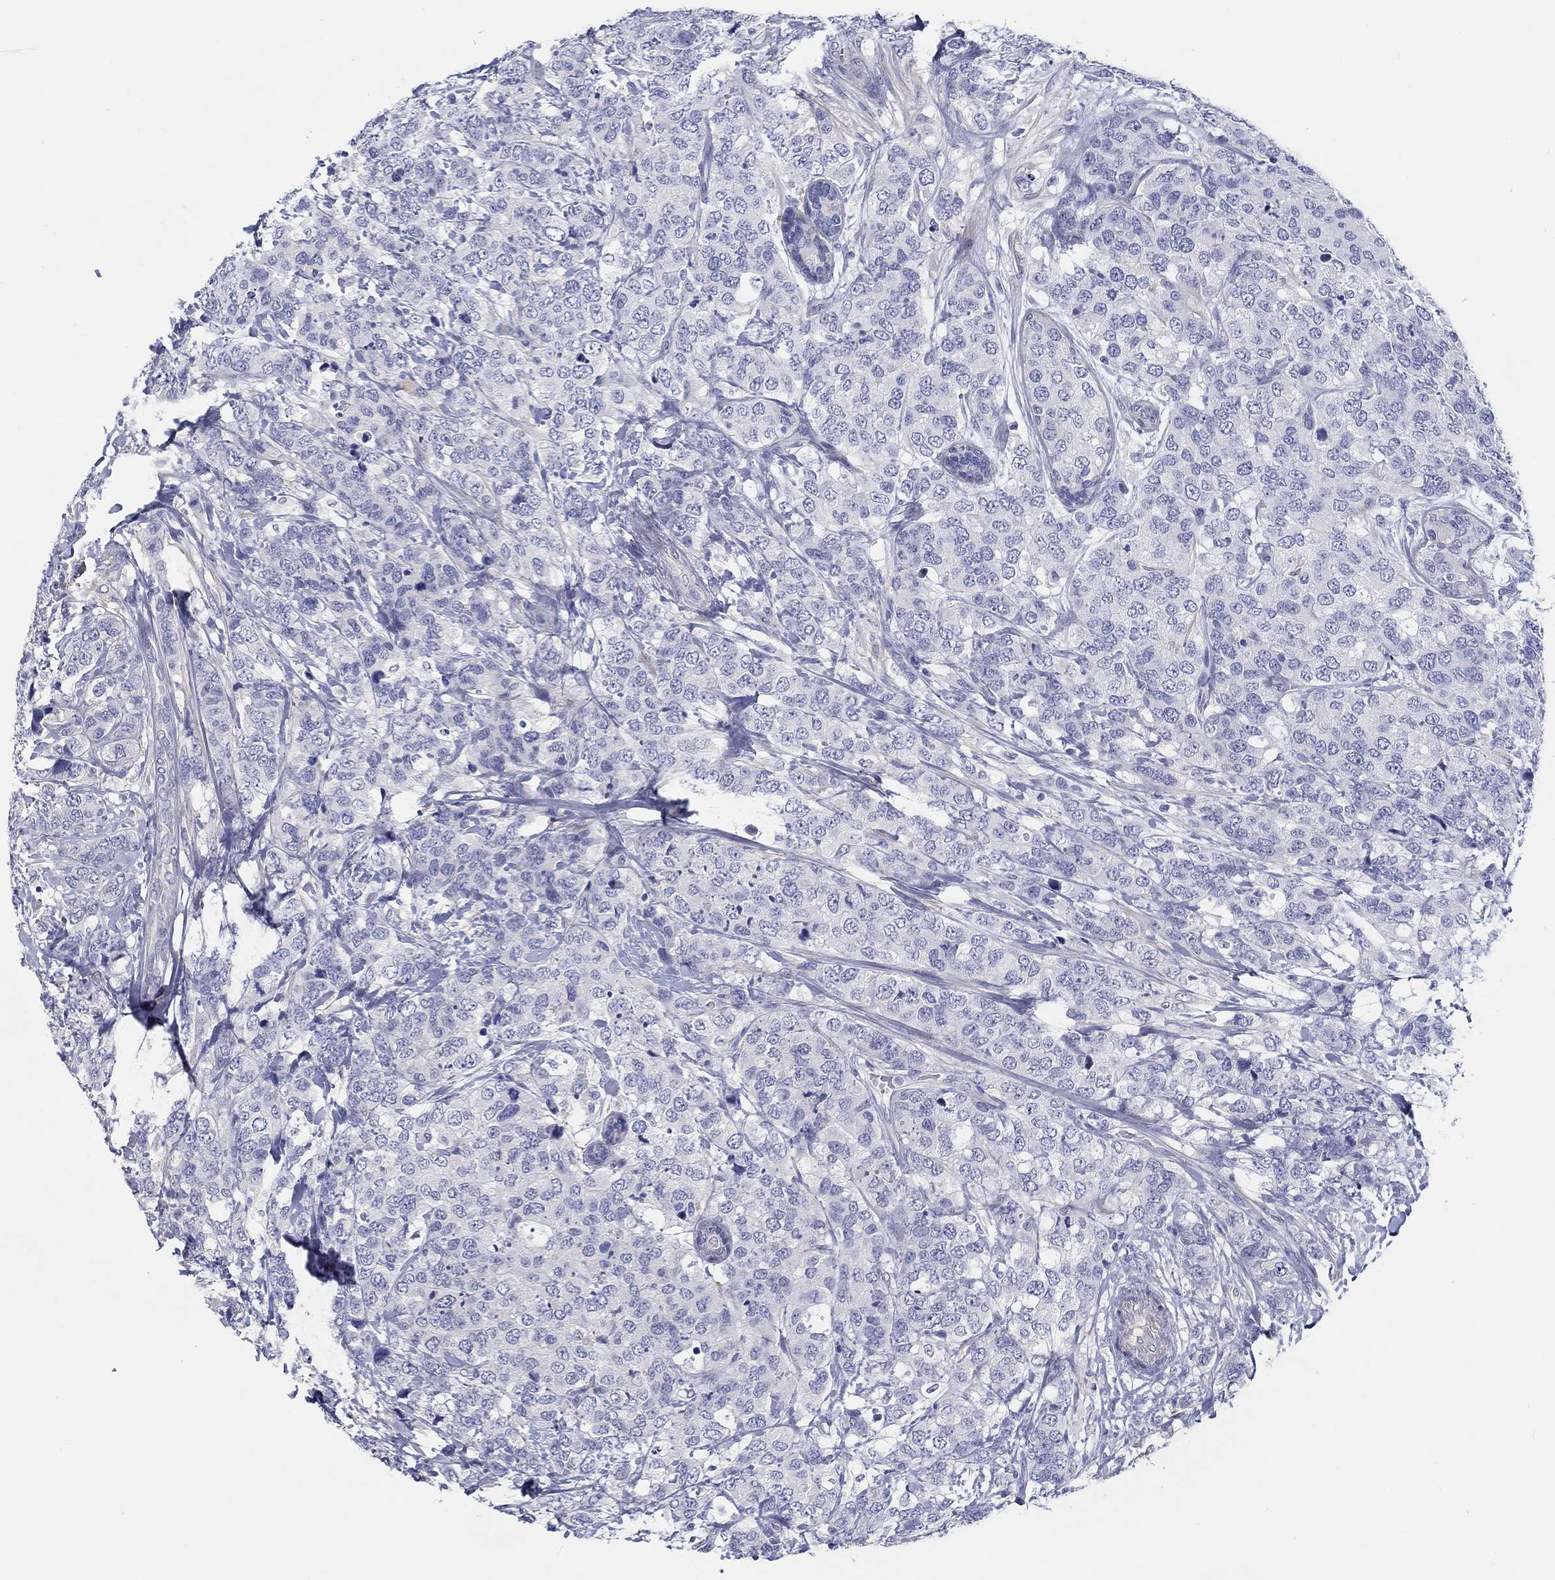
{"staining": {"intensity": "negative", "quantity": "none", "location": "none"}, "tissue": "breast cancer", "cell_type": "Tumor cells", "image_type": "cancer", "snomed": [{"axis": "morphology", "description": "Lobular carcinoma"}, {"axis": "topography", "description": "Breast"}], "caption": "The photomicrograph demonstrates no significant expression in tumor cells of breast lobular carcinoma.", "gene": "CRYGD", "patient": {"sex": "female", "age": 59}}